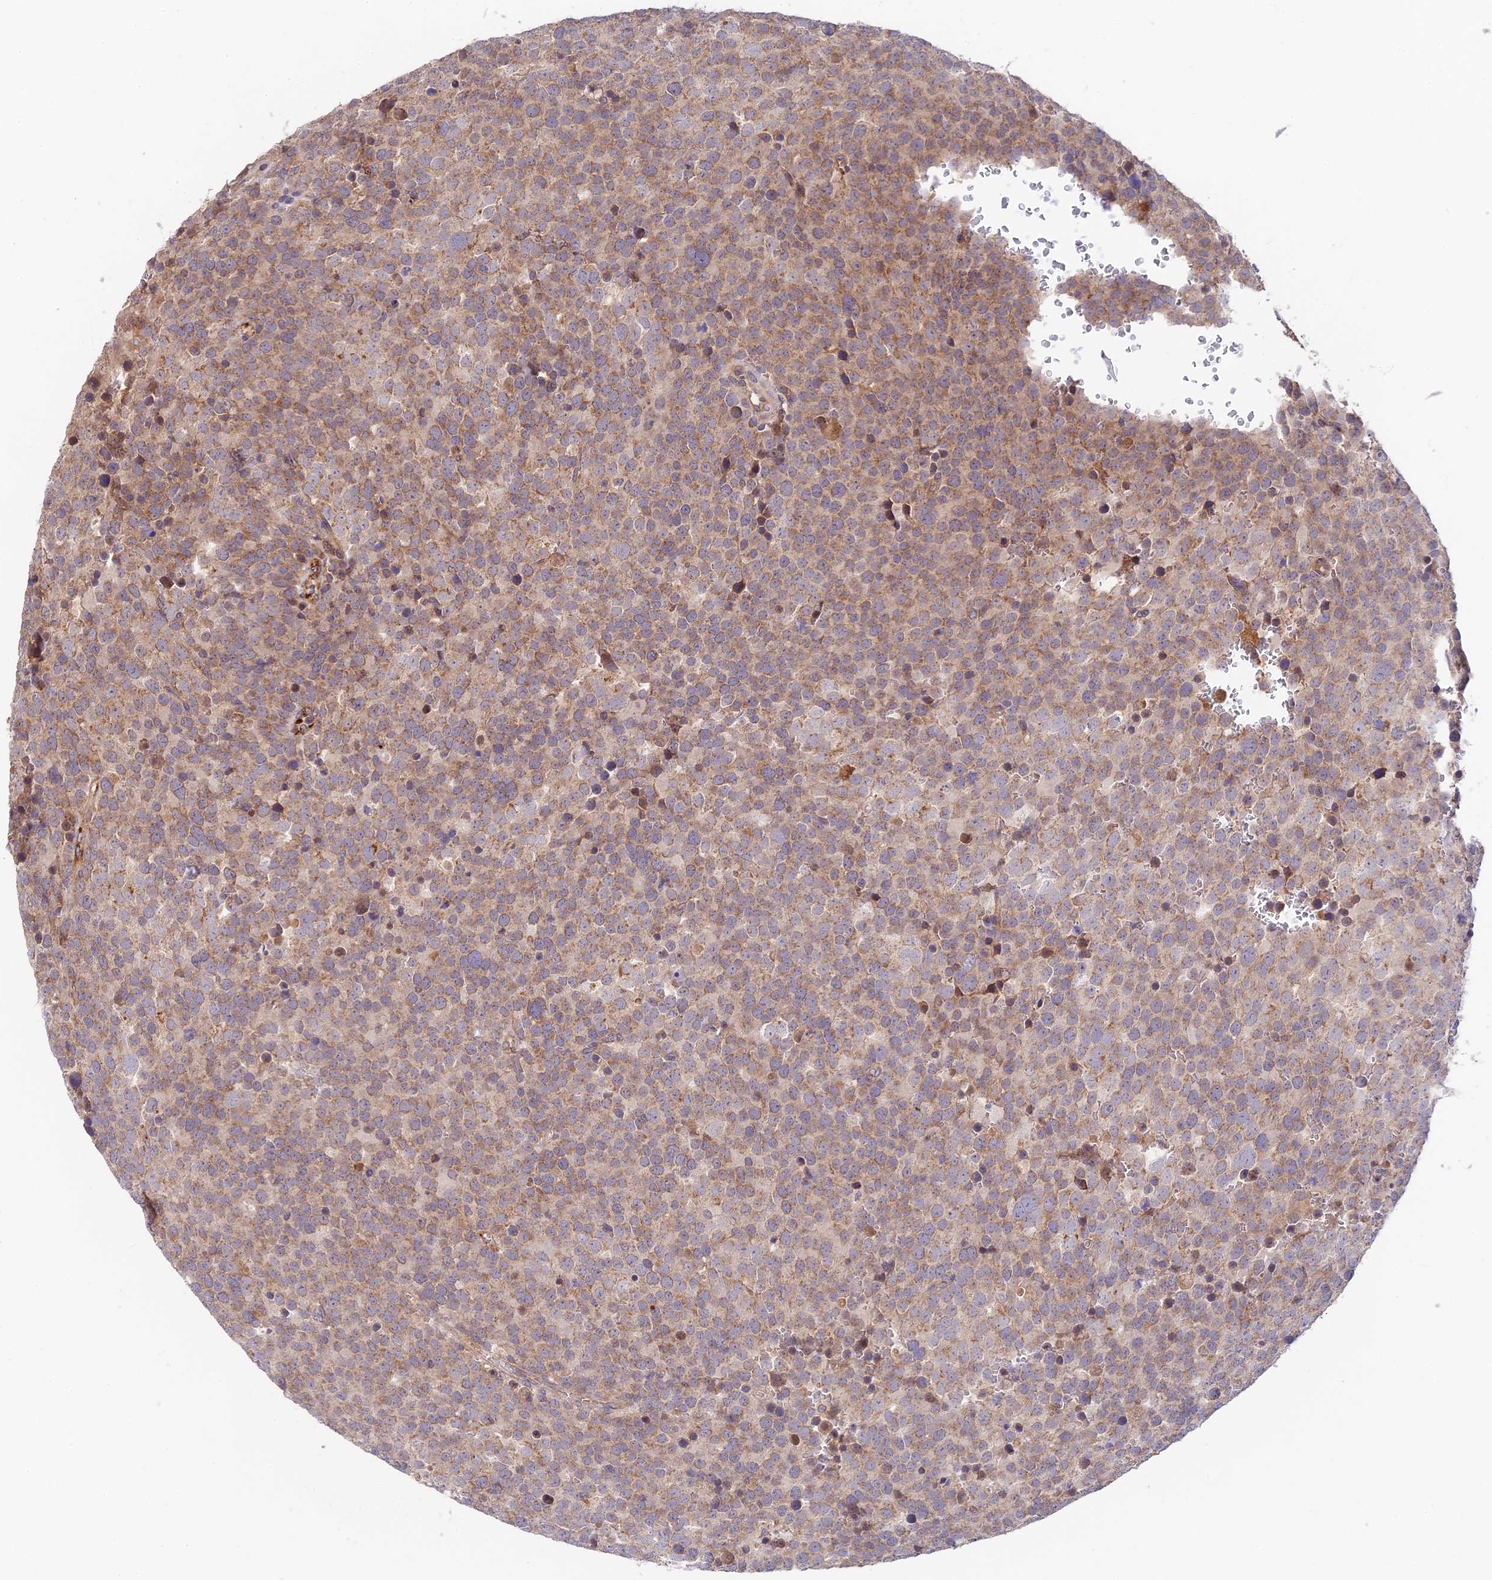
{"staining": {"intensity": "moderate", "quantity": ">75%", "location": "cytoplasmic/membranous"}, "tissue": "testis cancer", "cell_type": "Tumor cells", "image_type": "cancer", "snomed": [{"axis": "morphology", "description": "Seminoma, NOS"}, {"axis": "topography", "description": "Testis"}], "caption": "Protein staining exhibits moderate cytoplasmic/membranous staining in approximately >75% of tumor cells in seminoma (testis). The protein of interest is shown in brown color, while the nuclei are stained blue.", "gene": "C3orf20", "patient": {"sex": "male", "age": 71}}